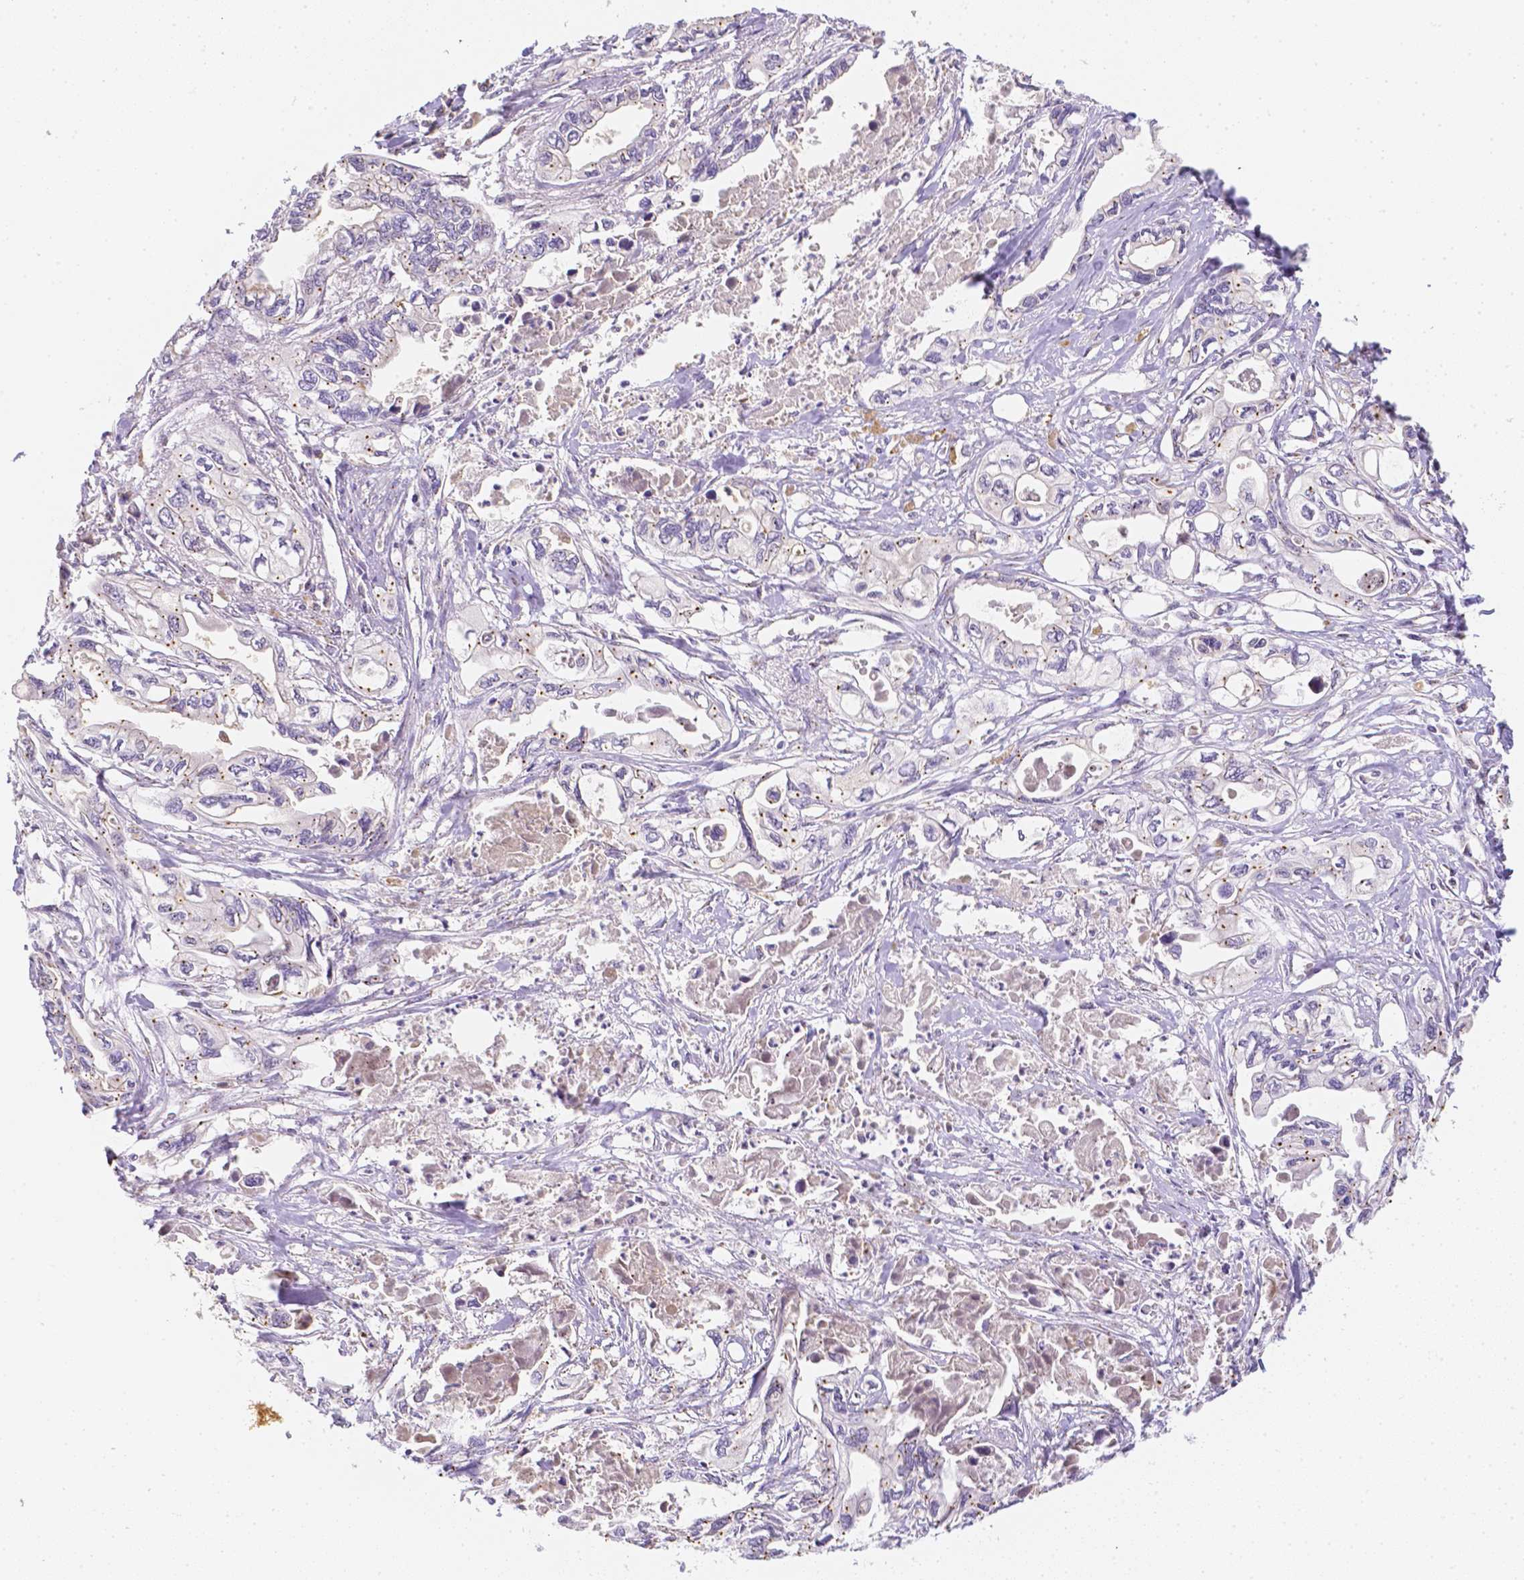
{"staining": {"intensity": "negative", "quantity": "none", "location": "none"}, "tissue": "pancreatic cancer", "cell_type": "Tumor cells", "image_type": "cancer", "snomed": [{"axis": "morphology", "description": "Adenocarcinoma, NOS"}, {"axis": "topography", "description": "Pancreas"}], "caption": "The histopathology image shows no significant expression in tumor cells of pancreatic cancer (adenocarcinoma).", "gene": "C10orf67", "patient": {"sex": "male", "age": 68}}